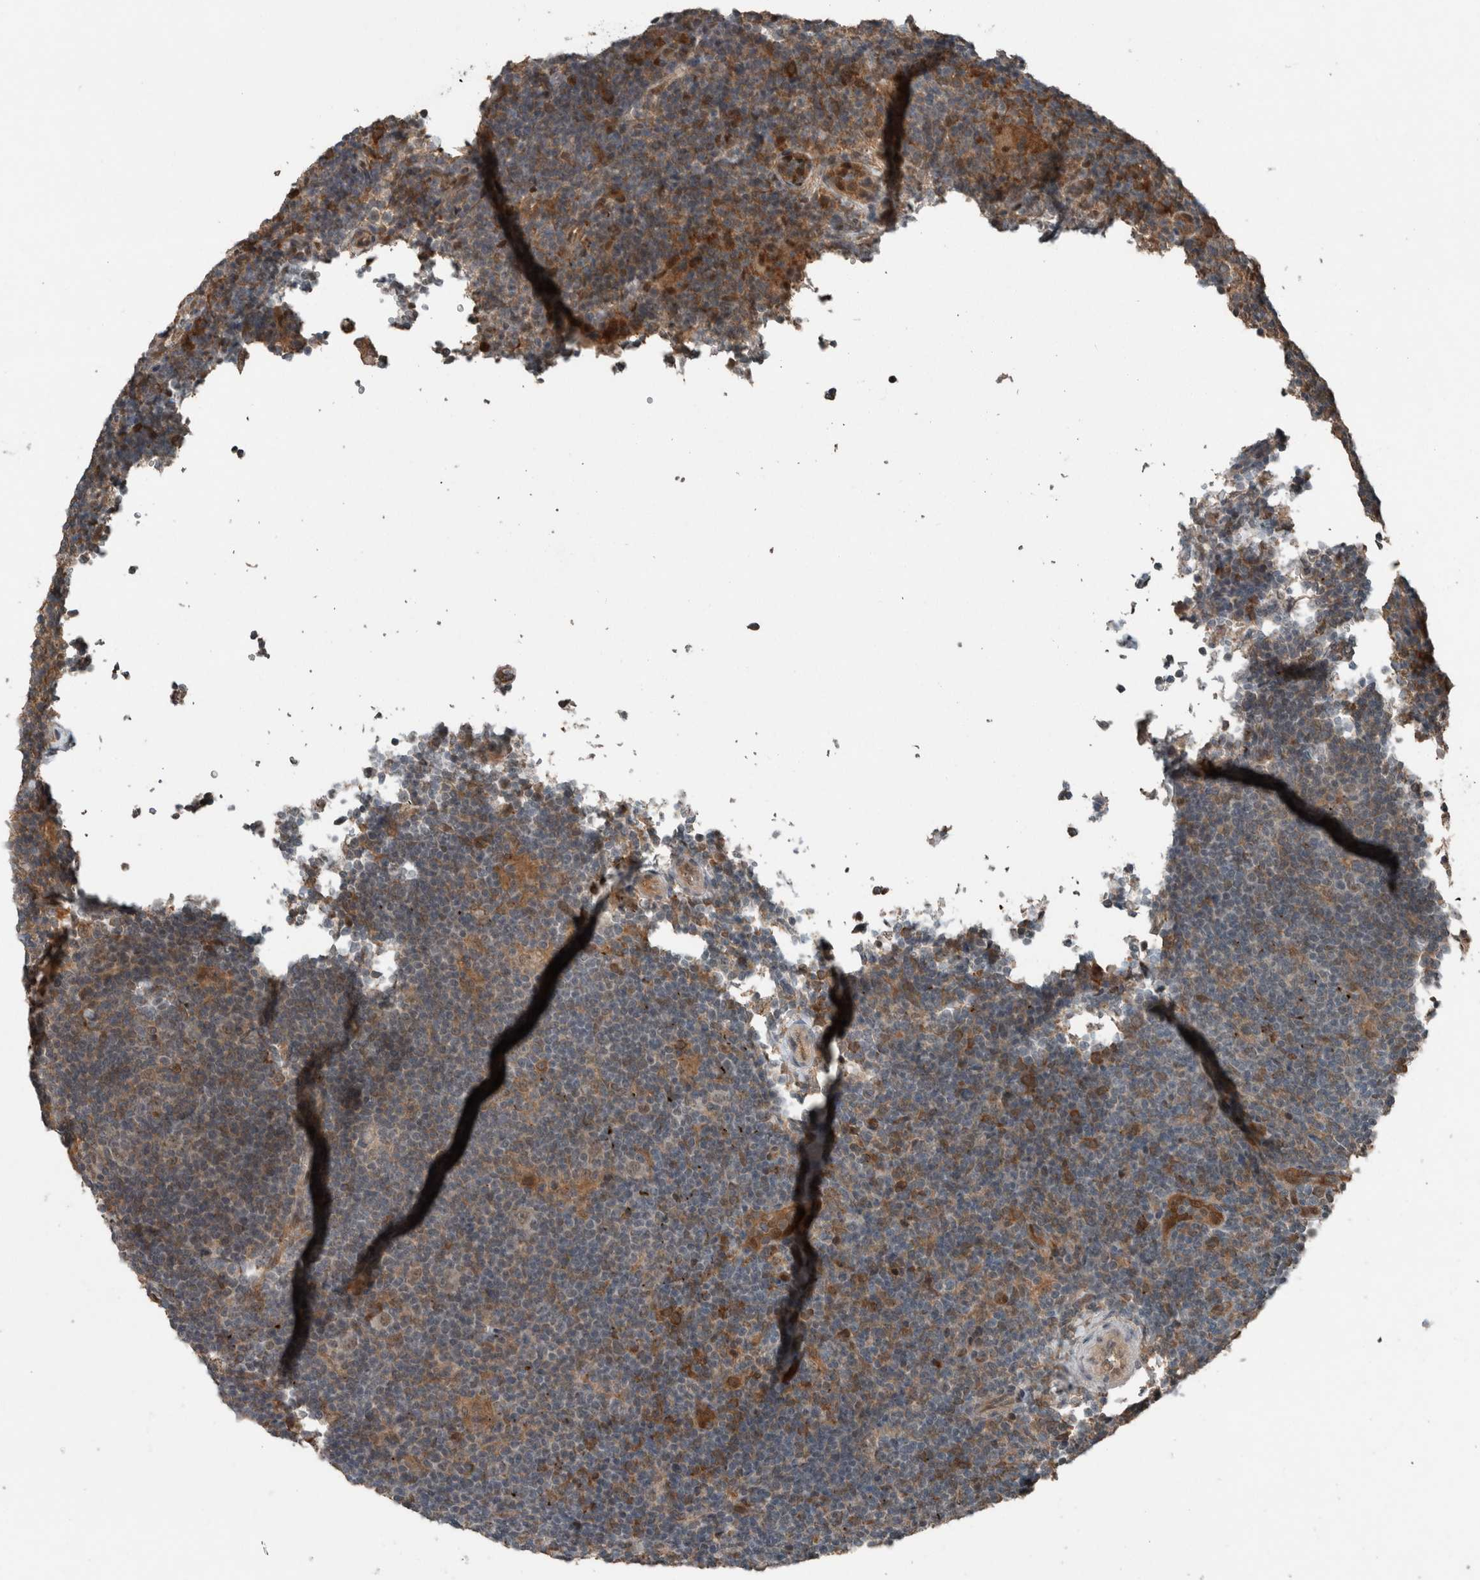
{"staining": {"intensity": "moderate", "quantity": ">75%", "location": "cytoplasmic/membranous"}, "tissue": "lymphoma", "cell_type": "Tumor cells", "image_type": "cancer", "snomed": [{"axis": "morphology", "description": "Hodgkin's disease, NOS"}, {"axis": "topography", "description": "Lymph node"}], "caption": "A medium amount of moderate cytoplasmic/membranous staining is present in approximately >75% of tumor cells in Hodgkin's disease tissue. (brown staining indicates protein expression, while blue staining denotes nuclei).", "gene": "MYO1E", "patient": {"sex": "female", "age": 57}}